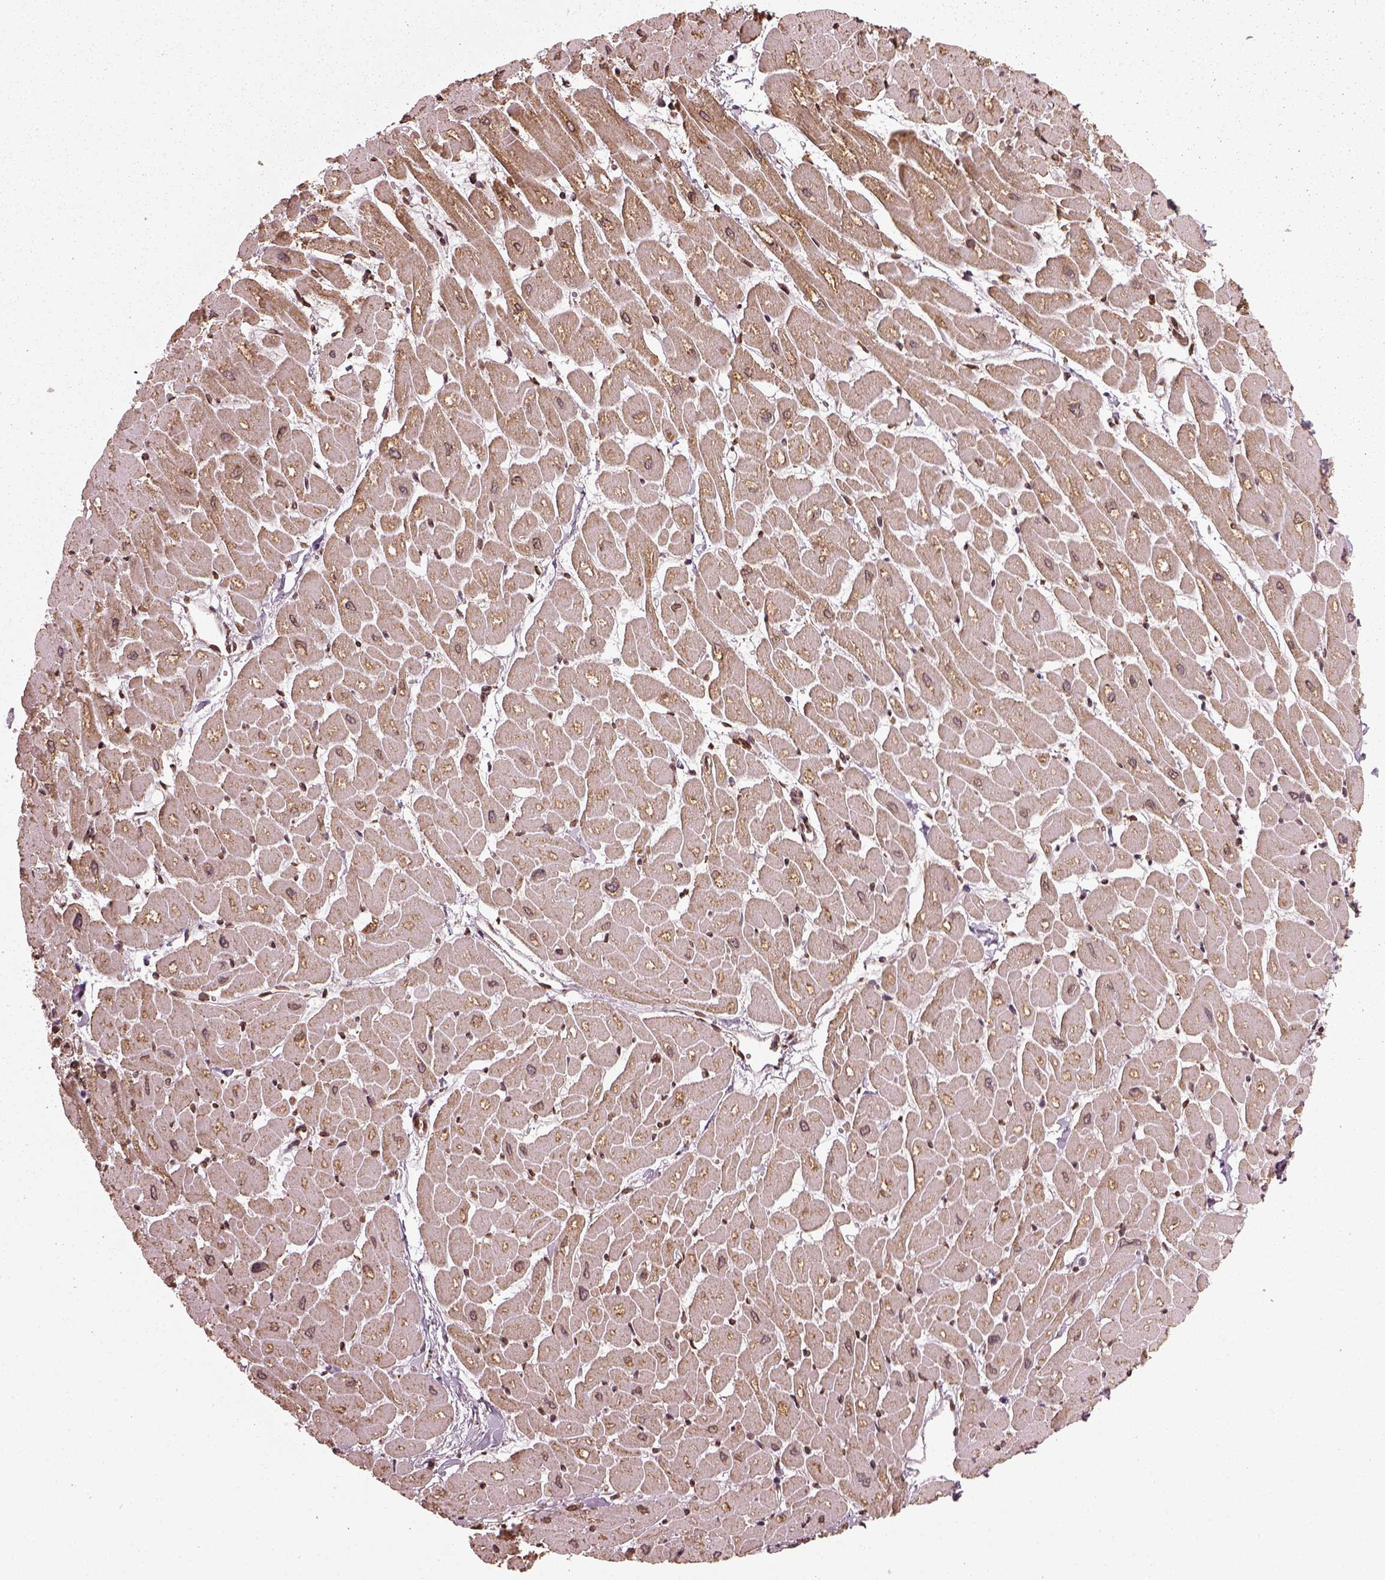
{"staining": {"intensity": "moderate", "quantity": "25%-75%", "location": "cytoplasmic/membranous"}, "tissue": "heart muscle", "cell_type": "Cardiomyocytes", "image_type": "normal", "snomed": [{"axis": "morphology", "description": "Normal tissue, NOS"}, {"axis": "topography", "description": "Heart"}], "caption": "Protein expression analysis of unremarkable heart muscle exhibits moderate cytoplasmic/membranous staining in approximately 25%-75% of cardiomyocytes. The staining was performed using DAB (3,3'-diaminobenzidine), with brown indicating positive protein expression. Nuclei are stained blue with hematoxylin.", "gene": "ACOT2", "patient": {"sex": "male", "age": 57}}